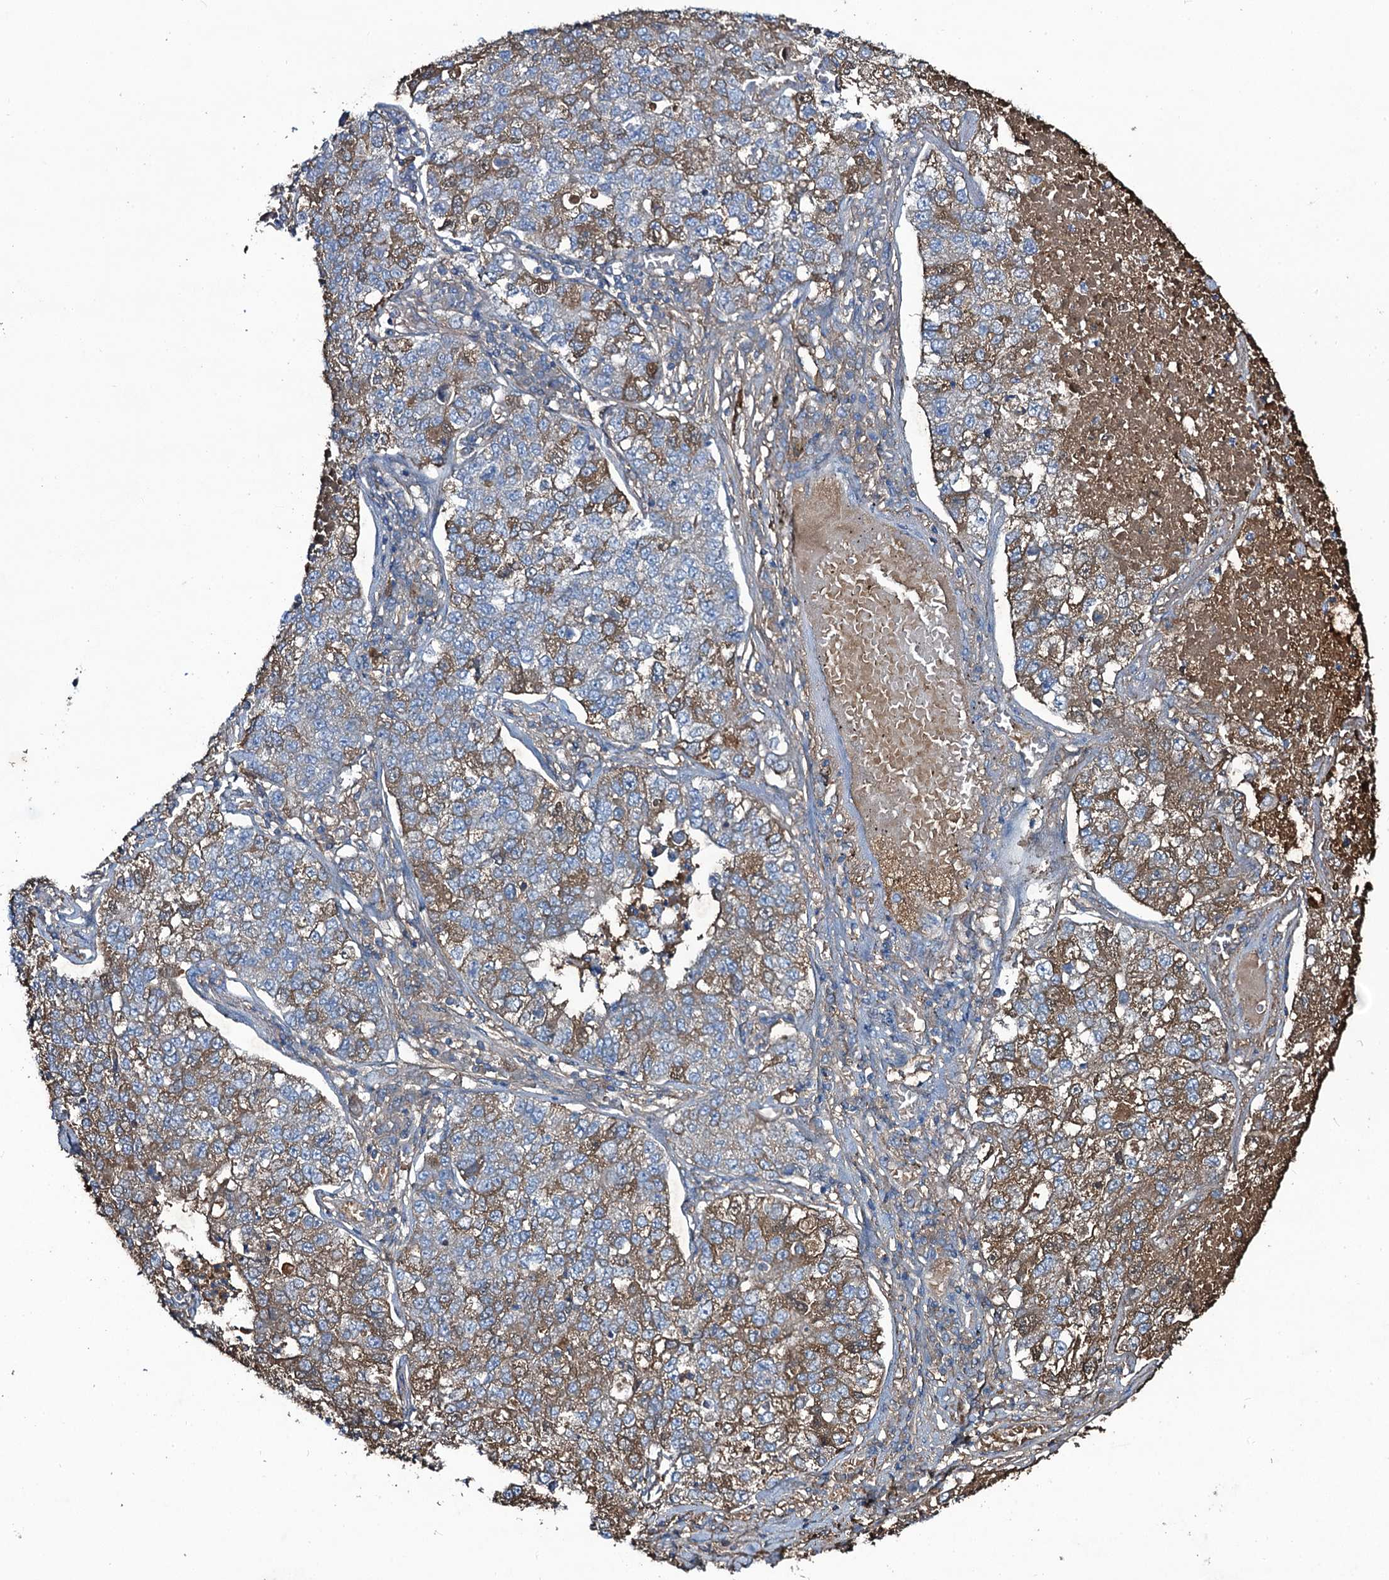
{"staining": {"intensity": "moderate", "quantity": ">75%", "location": "cytoplasmic/membranous"}, "tissue": "lung cancer", "cell_type": "Tumor cells", "image_type": "cancer", "snomed": [{"axis": "morphology", "description": "Adenocarcinoma, NOS"}, {"axis": "topography", "description": "Lung"}], "caption": "Protein expression analysis of lung adenocarcinoma reveals moderate cytoplasmic/membranous staining in about >75% of tumor cells. The staining was performed using DAB (3,3'-diaminobenzidine) to visualize the protein expression in brown, while the nuclei were stained in blue with hematoxylin (Magnification: 20x).", "gene": "EDN1", "patient": {"sex": "male", "age": 49}}